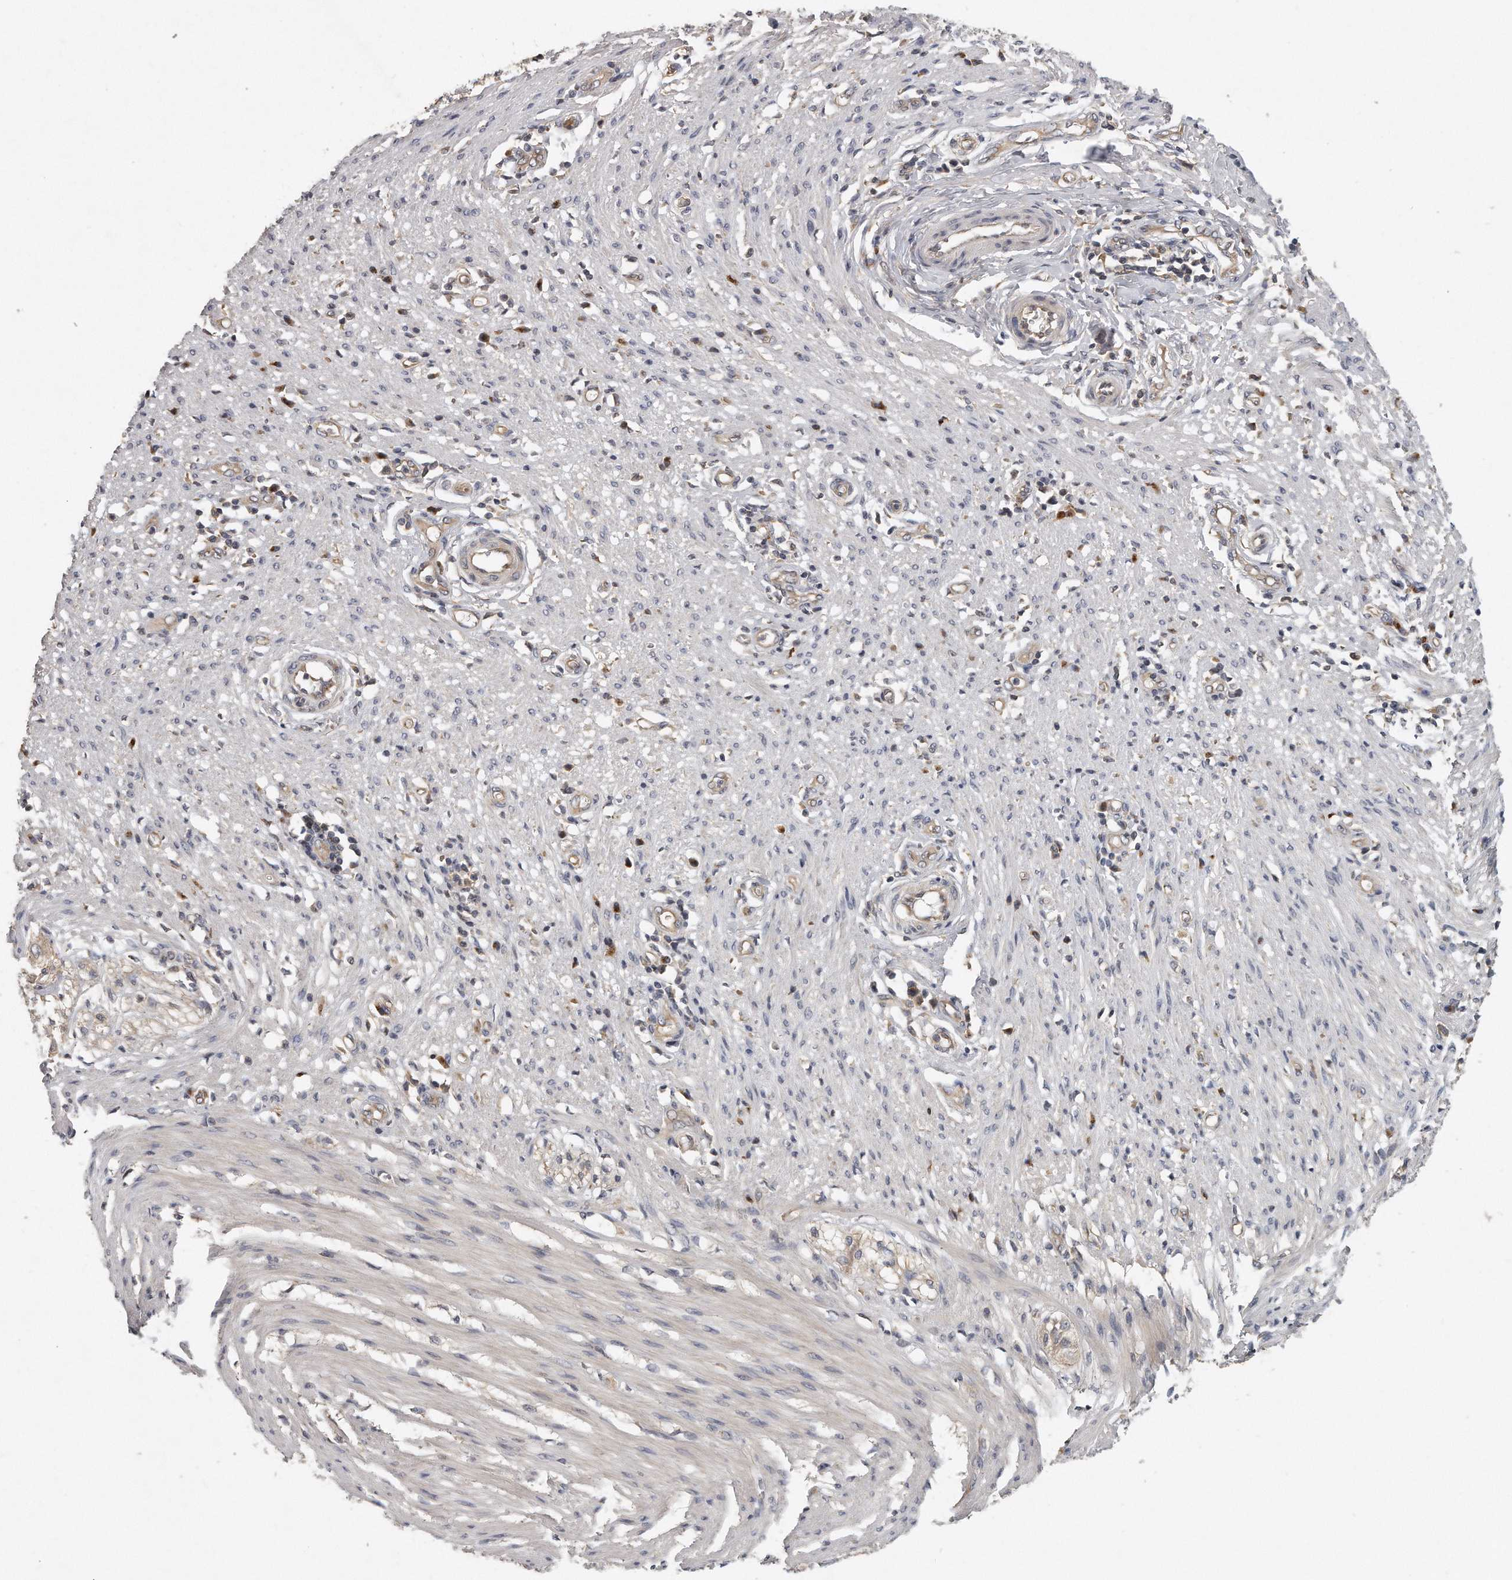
{"staining": {"intensity": "negative", "quantity": "none", "location": "none"}, "tissue": "smooth muscle", "cell_type": "Smooth muscle cells", "image_type": "normal", "snomed": [{"axis": "morphology", "description": "Normal tissue, NOS"}, {"axis": "morphology", "description": "Adenocarcinoma, NOS"}, {"axis": "topography", "description": "Colon"}, {"axis": "topography", "description": "Peripheral nerve tissue"}], "caption": "High magnification brightfield microscopy of unremarkable smooth muscle stained with DAB (brown) and counterstained with hematoxylin (blue): smooth muscle cells show no significant staining. (DAB immunohistochemistry (IHC) with hematoxylin counter stain).", "gene": "TRAPPC14", "patient": {"sex": "male", "age": 14}}